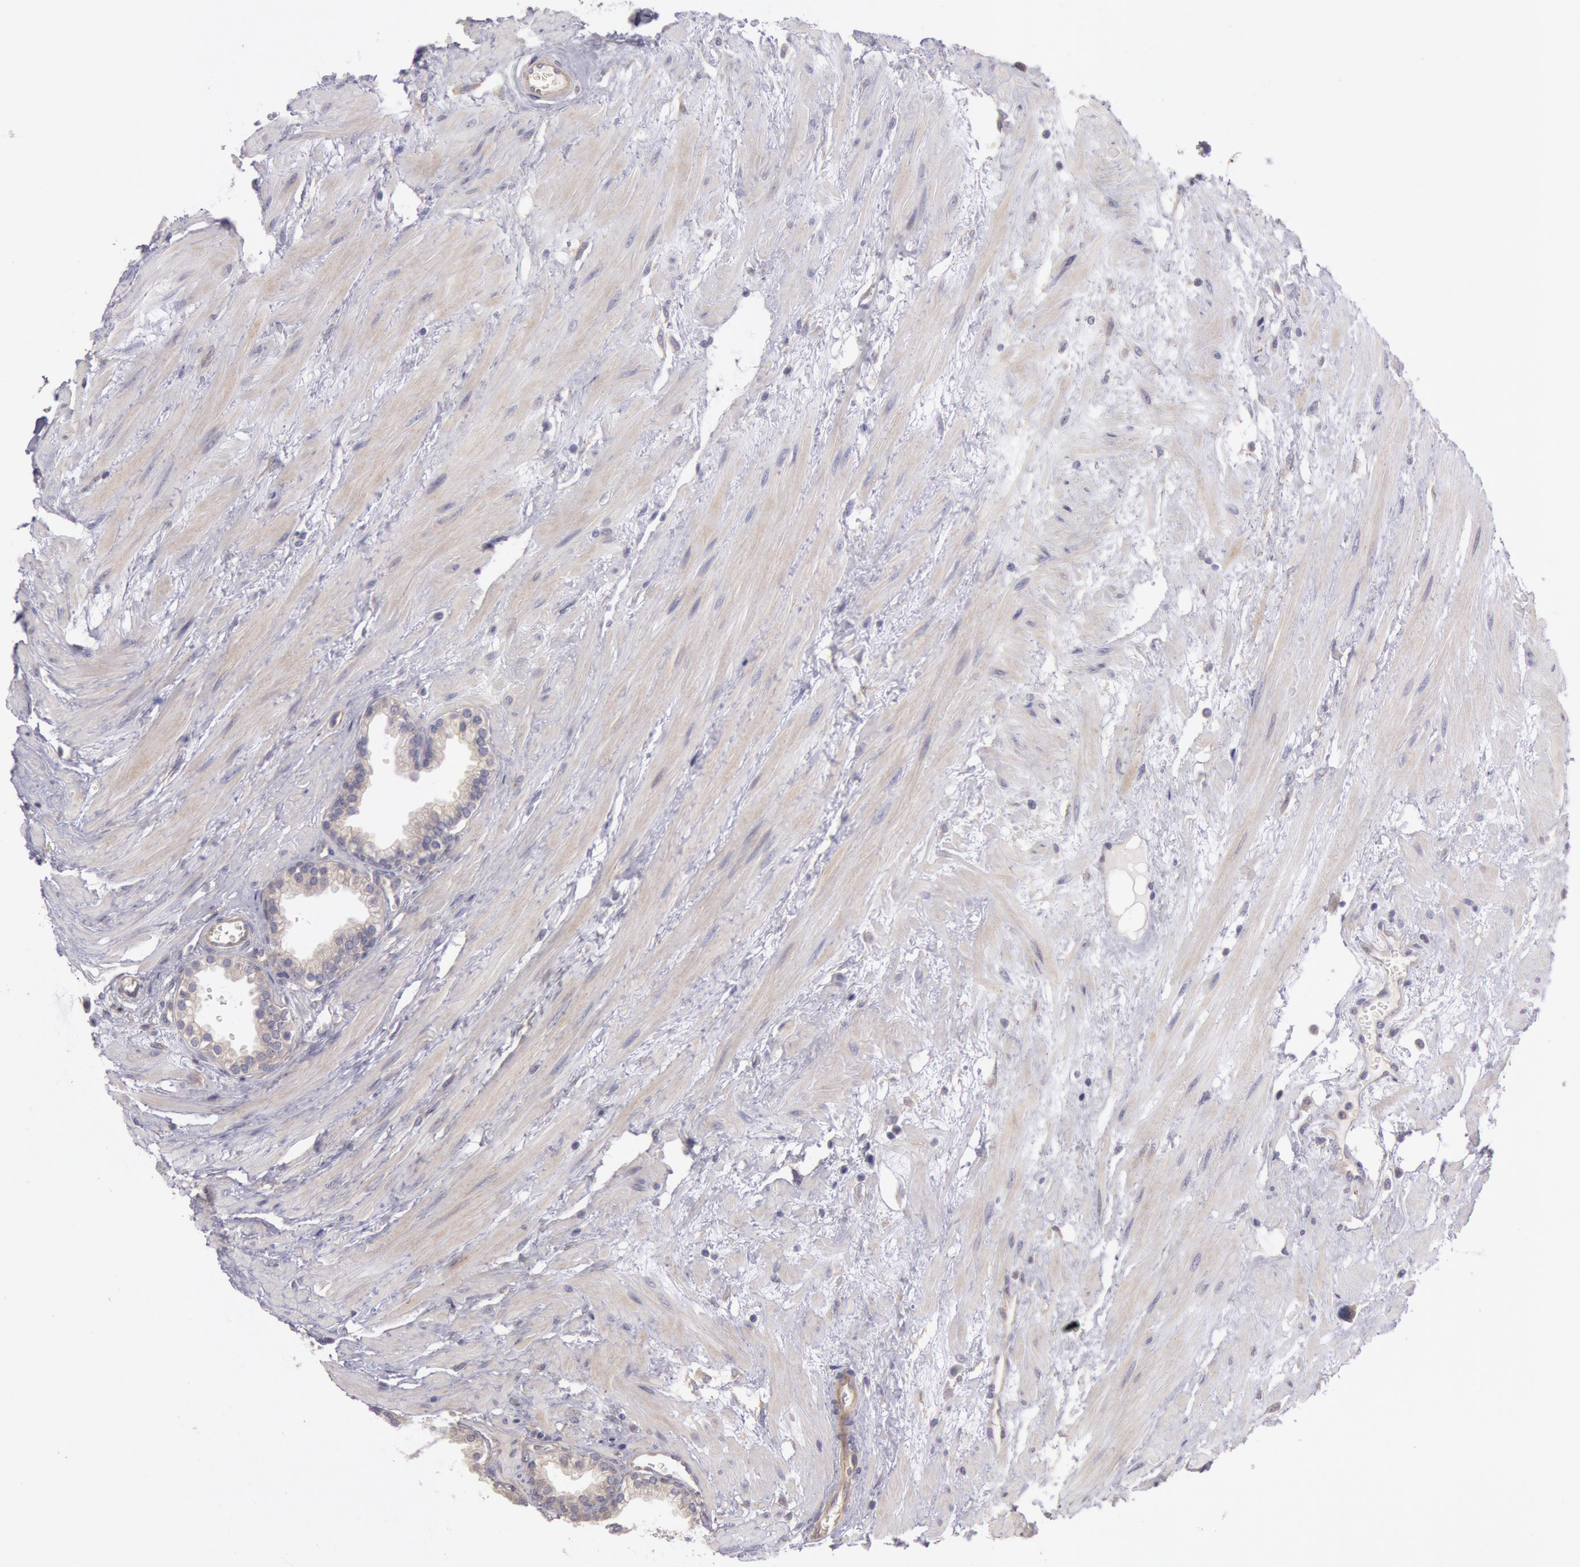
{"staining": {"intensity": "negative", "quantity": "none", "location": "none"}, "tissue": "prostate", "cell_type": "Glandular cells", "image_type": "normal", "snomed": [{"axis": "morphology", "description": "Normal tissue, NOS"}, {"axis": "topography", "description": "Prostate"}], "caption": "IHC image of unremarkable prostate: human prostate stained with DAB (3,3'-diaminobenzidine) reveals no significant protein positivity in glandular cells. The staining was performed using DAB to visualize the protein expression in brown, while the nuclei were stained in blue with hematoxylin (Magnification: 20x).", "gene": "AMOTL1", "patient": {"sex": "male", "age": 64}}